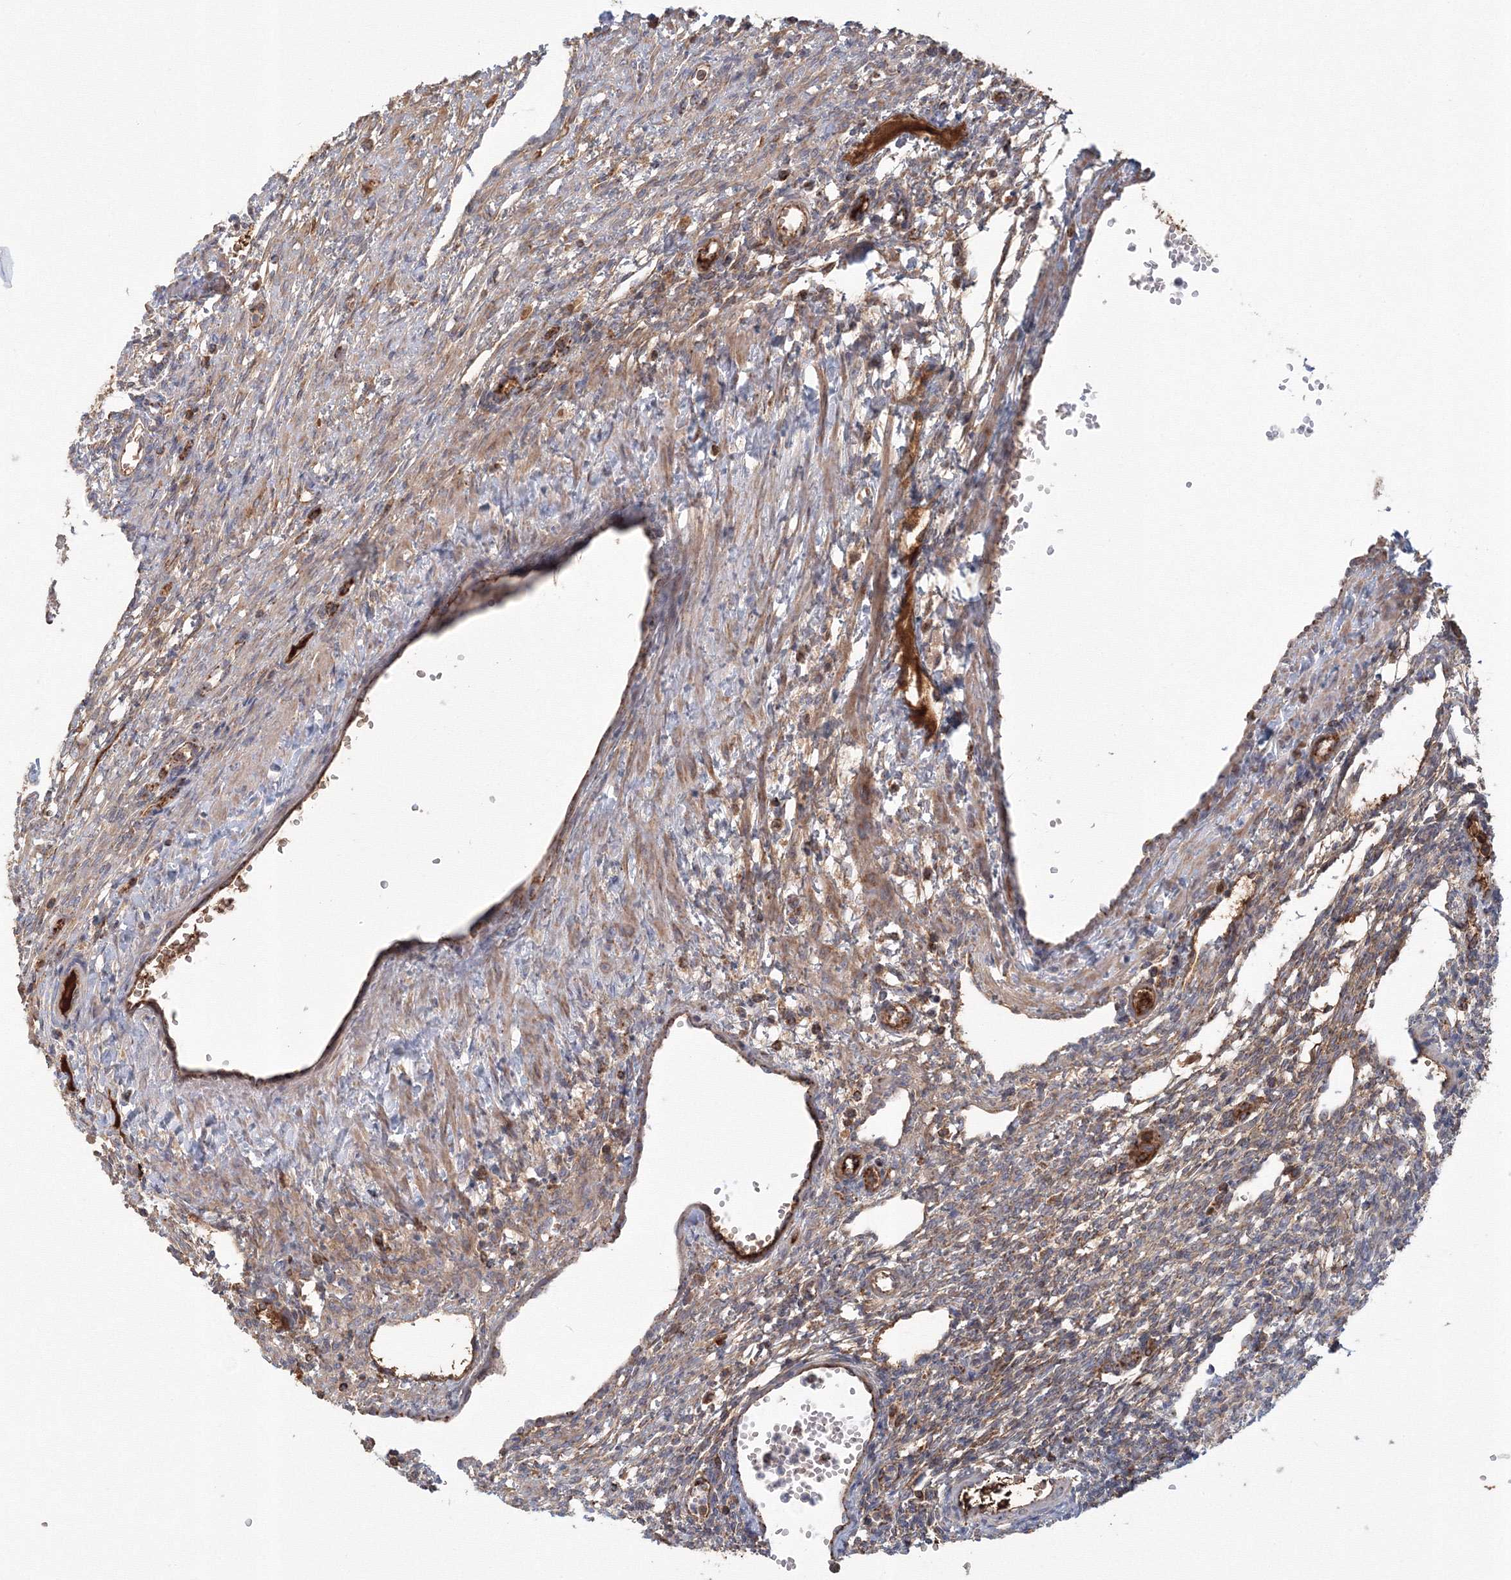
{"staining": {"intensity": "moderate", "quantity": "<25%", "location": "cytoplasmic/membranous"}, "tissue": "ovary", "cell_type": "Ovarian stroma cells", "image_type": "normal", "snomed": [{"axis": "morphology", "description": "Normal tissue, NOS"}, {"axis": "morphology", "description": "Cyst, NOS"}, {"axis": "topography", "description": "Ovary"}], "caption": "Brown immunohistochemical staining in normal ovary exhibits moderate cytoplasmic/membranous expression in approximately <25% of ovarian stroma cells. (brown staining indicates protein expression, while blue staining denotes nuclei).", "gene": "GRPEL1", "patient": {"sex": "female", "age": 33}}